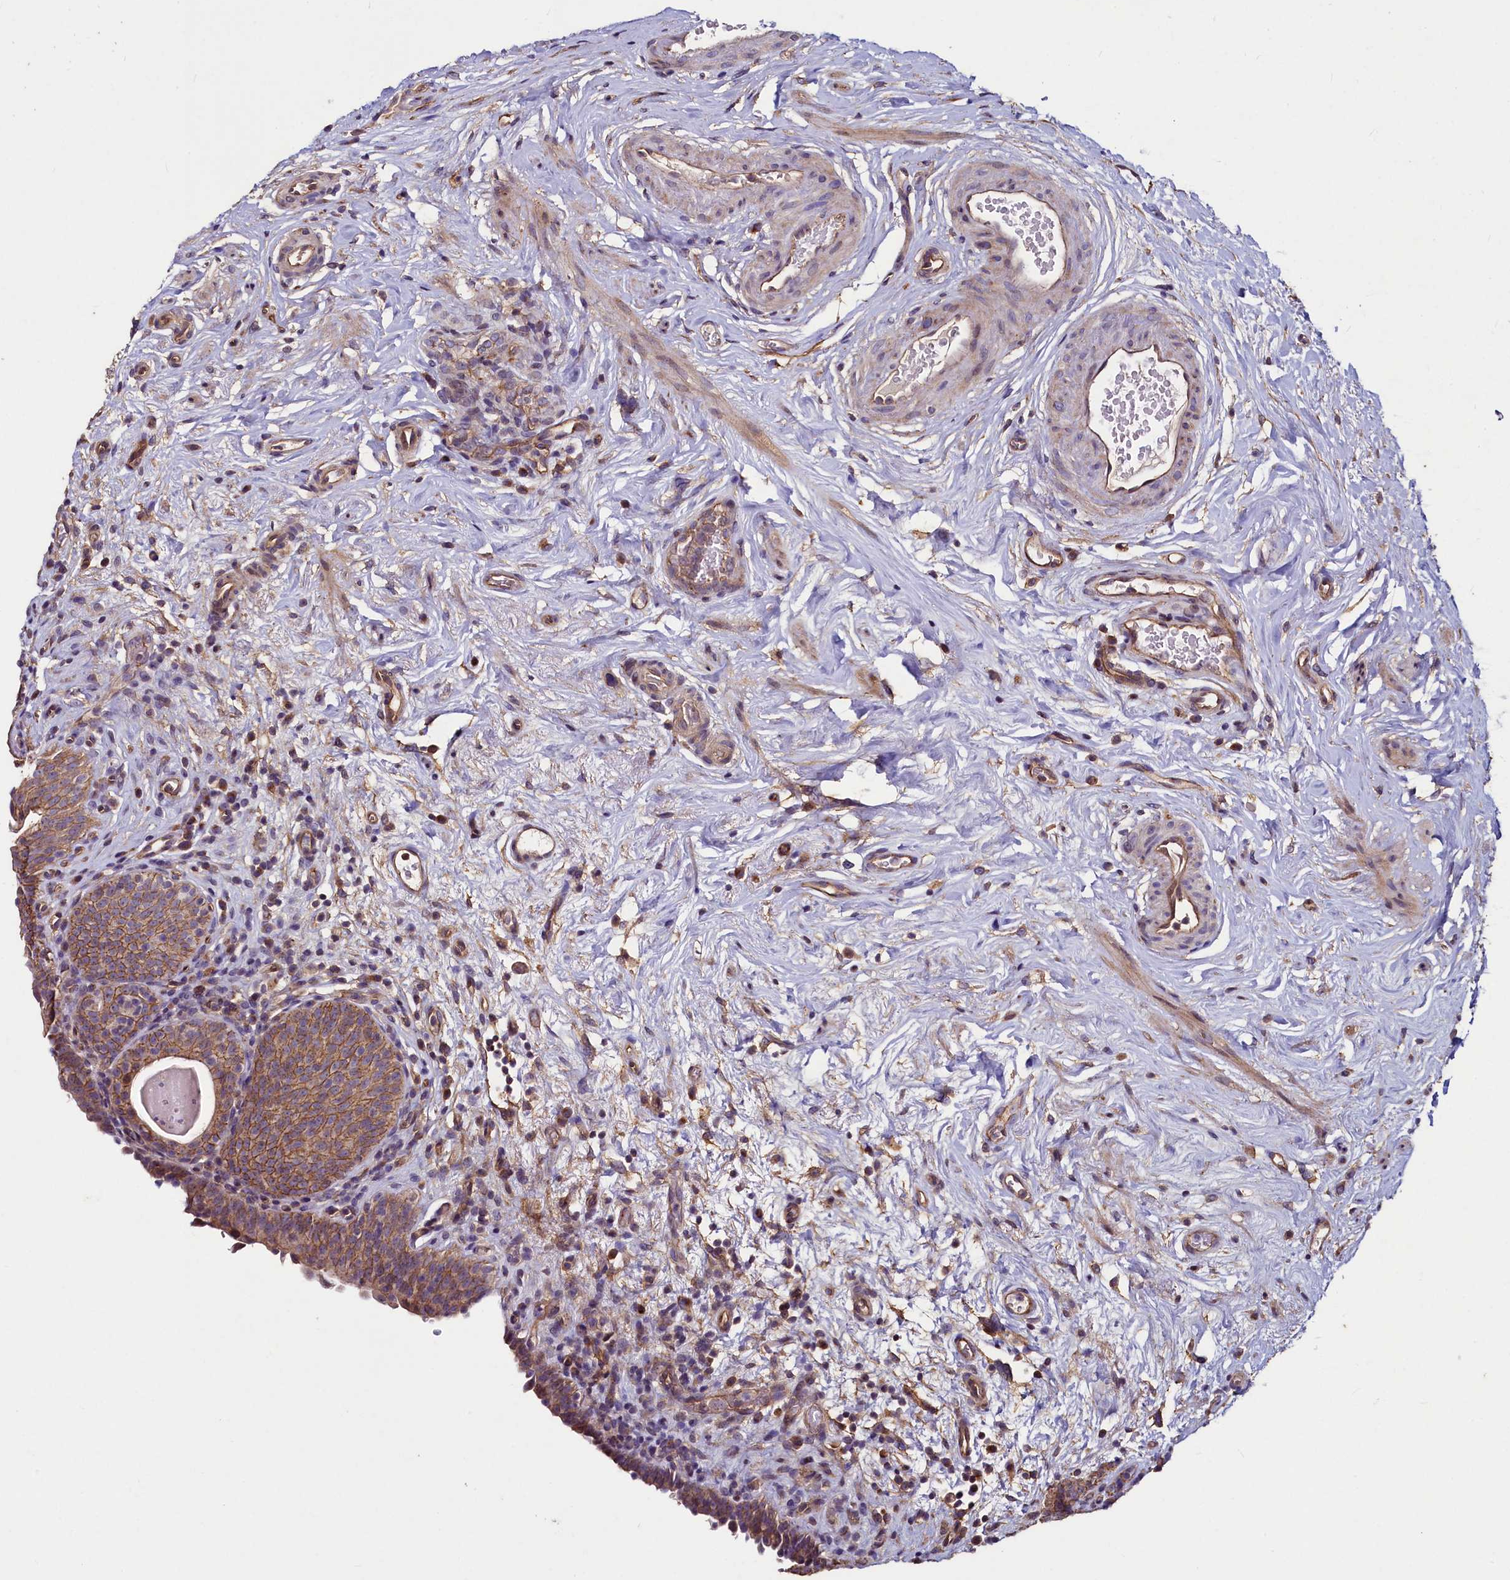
{"staining": {"intensity": "moderate", "quantity": ">75%", "location": "cytoplasmic/membranous"}, "tissue": "urinary bladder", "cell_type": "Urothelial cells", "image_type": "normal", "snomed": [{"axis": "morphology", "description": "Normal tissue, NOS"}, {"axis": "topography", "description": "Urinary bladder"}], "caption": "A high-resolution micrograph shows IHC staining of benign urinary bladder, which displays moderate cytoplasmic/membranous positivity in about >75% of urothelial cells. The staining was performed using DAB (3,3'-diaminobenzidine) to visualize the protein expression in brown, while the nuclei were stained in blue with hematoxylin (Magnification: 20x).", "gene": "PALM", "patient": {"sex": "male", "age": 83}}